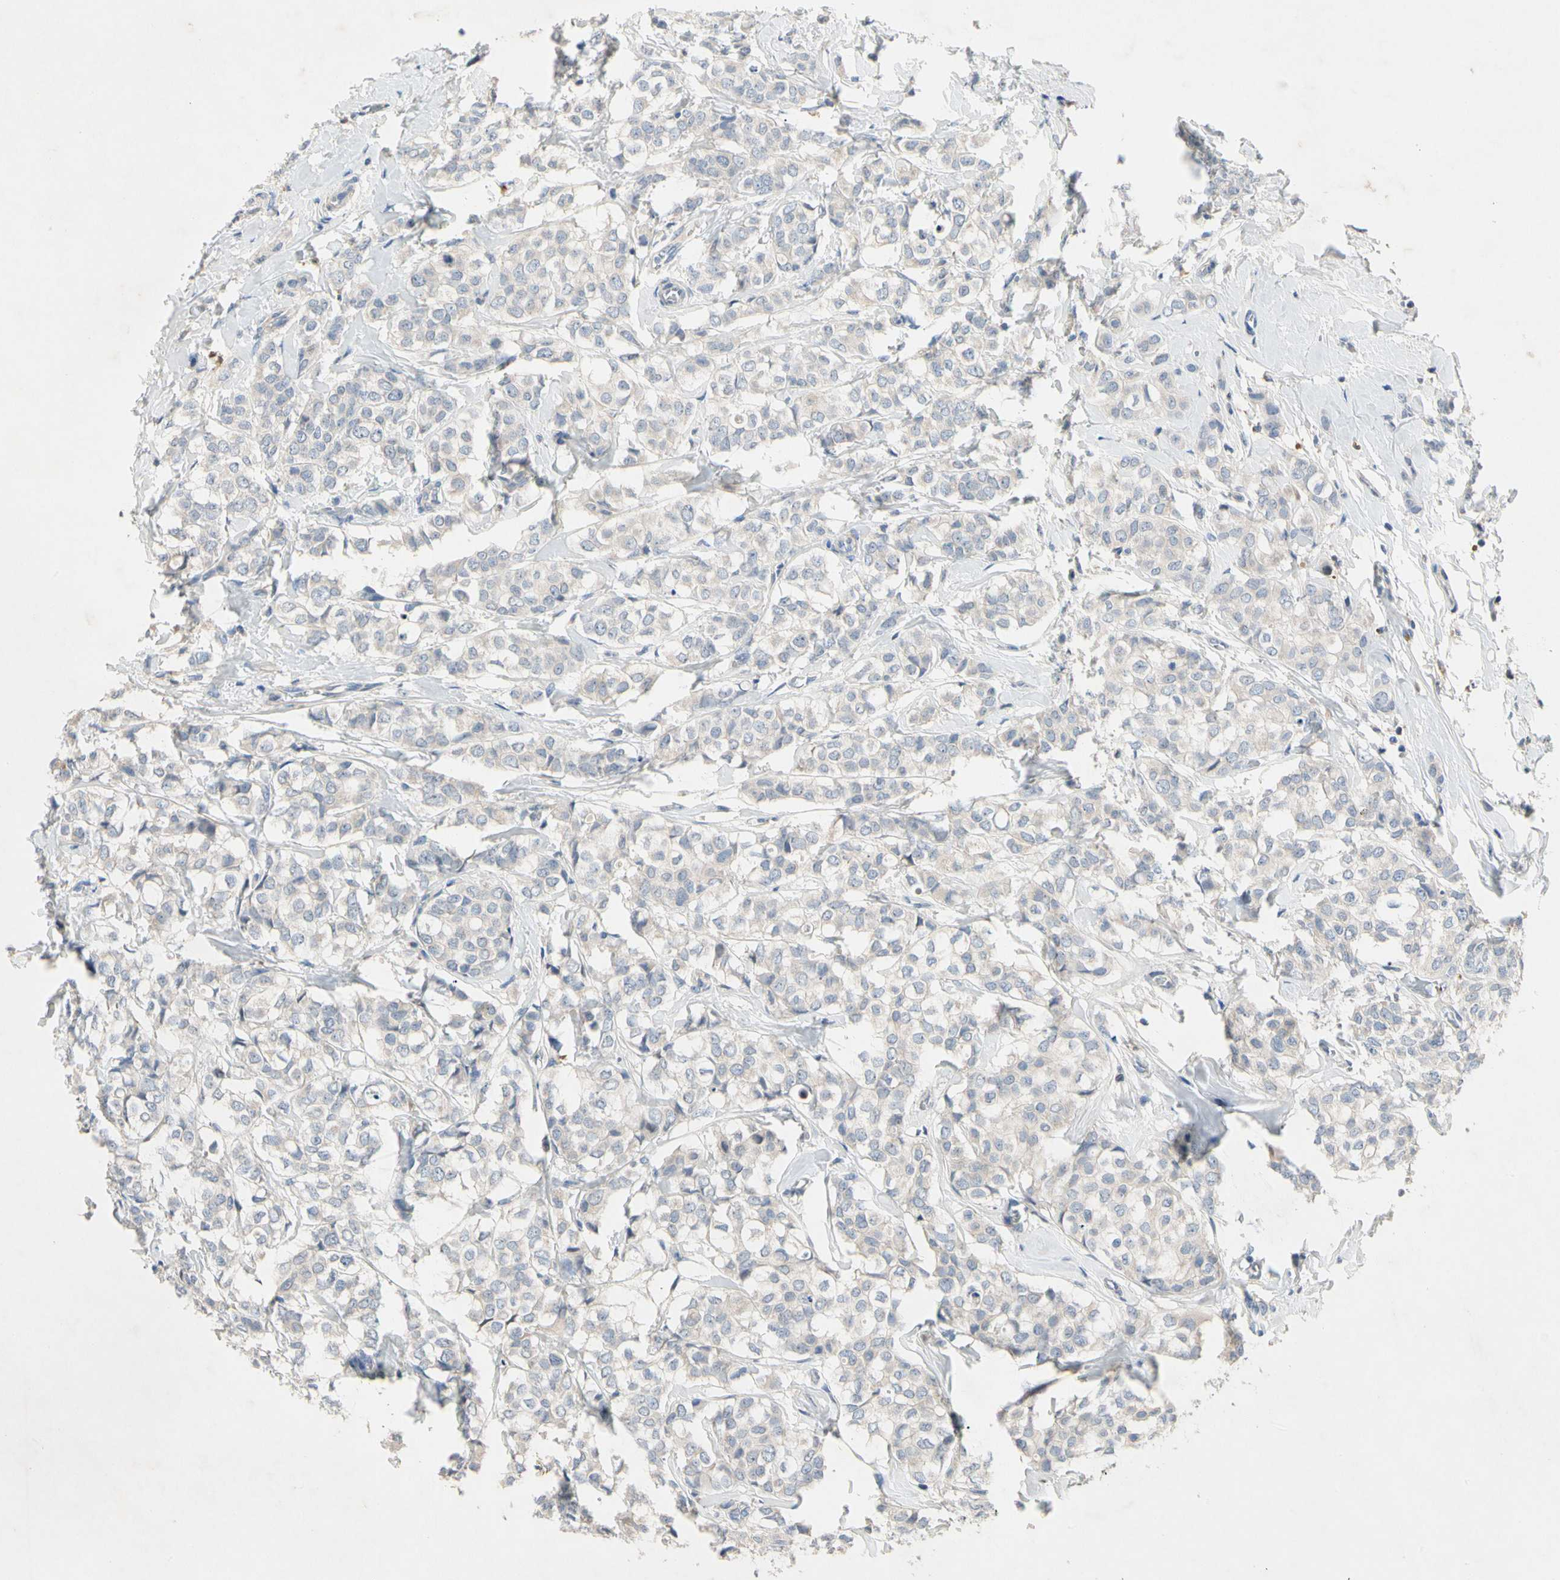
{"staining": {"intensity": "negative", "quantity": "none", "location": "none"}, "tissue": "breast cancer", "cell_type": "Tumor cells", "image_type": "cancer", "snomed": [{"axis": "morphology", "description": "Lobular carcinoma"}, {"axis": "topography", "description": "Breast"}], "caption": "Tumor cells are negative for protein expression in human breast cancer. The staining was performed using DAB (3,3'-diaminobenzidine) to visualize the protein expression in brown, while the nuclei were stained in blue with hematoxylin (Magnification: 20x).", "gene": "GAS6", "patient": {"sex": "female", "age": 60}}